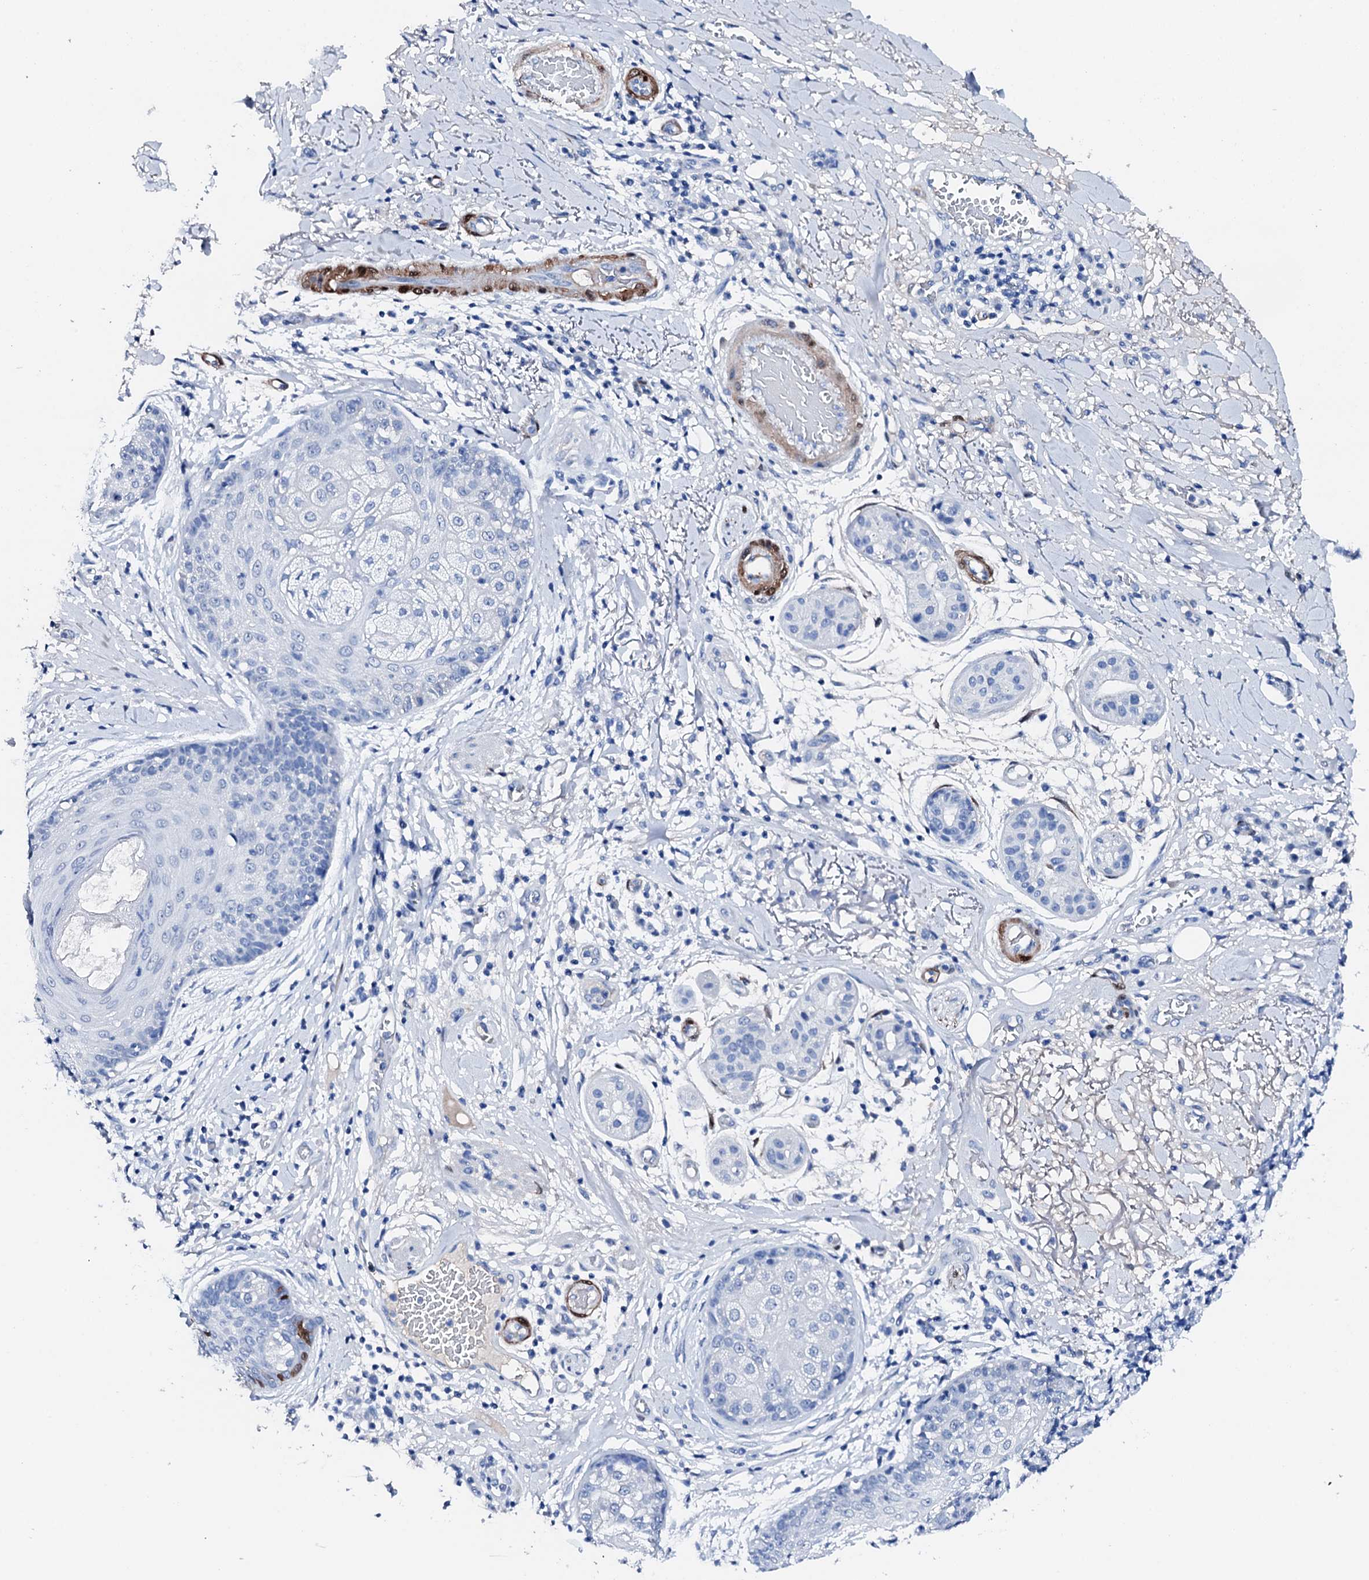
{"staining": {"intensity": "negative", "quantity": "none", "location": "none"}, "tissue": "skin cancer", "cell_type": "Tumor cells", "image_type": "cancer", "snomed": [{"axis": "morphology", "description": "Squamous cell carcinoma, NOS"}, {"axis": "topography", "description": "Skin"}], "caption": "This is an immunohistochemistry histopathology image of squamous cell carcinoma (skin). There is no expression in tumor cells.", "gene": "NRIP2", "patient": {"sex": "female", "age": 88}}